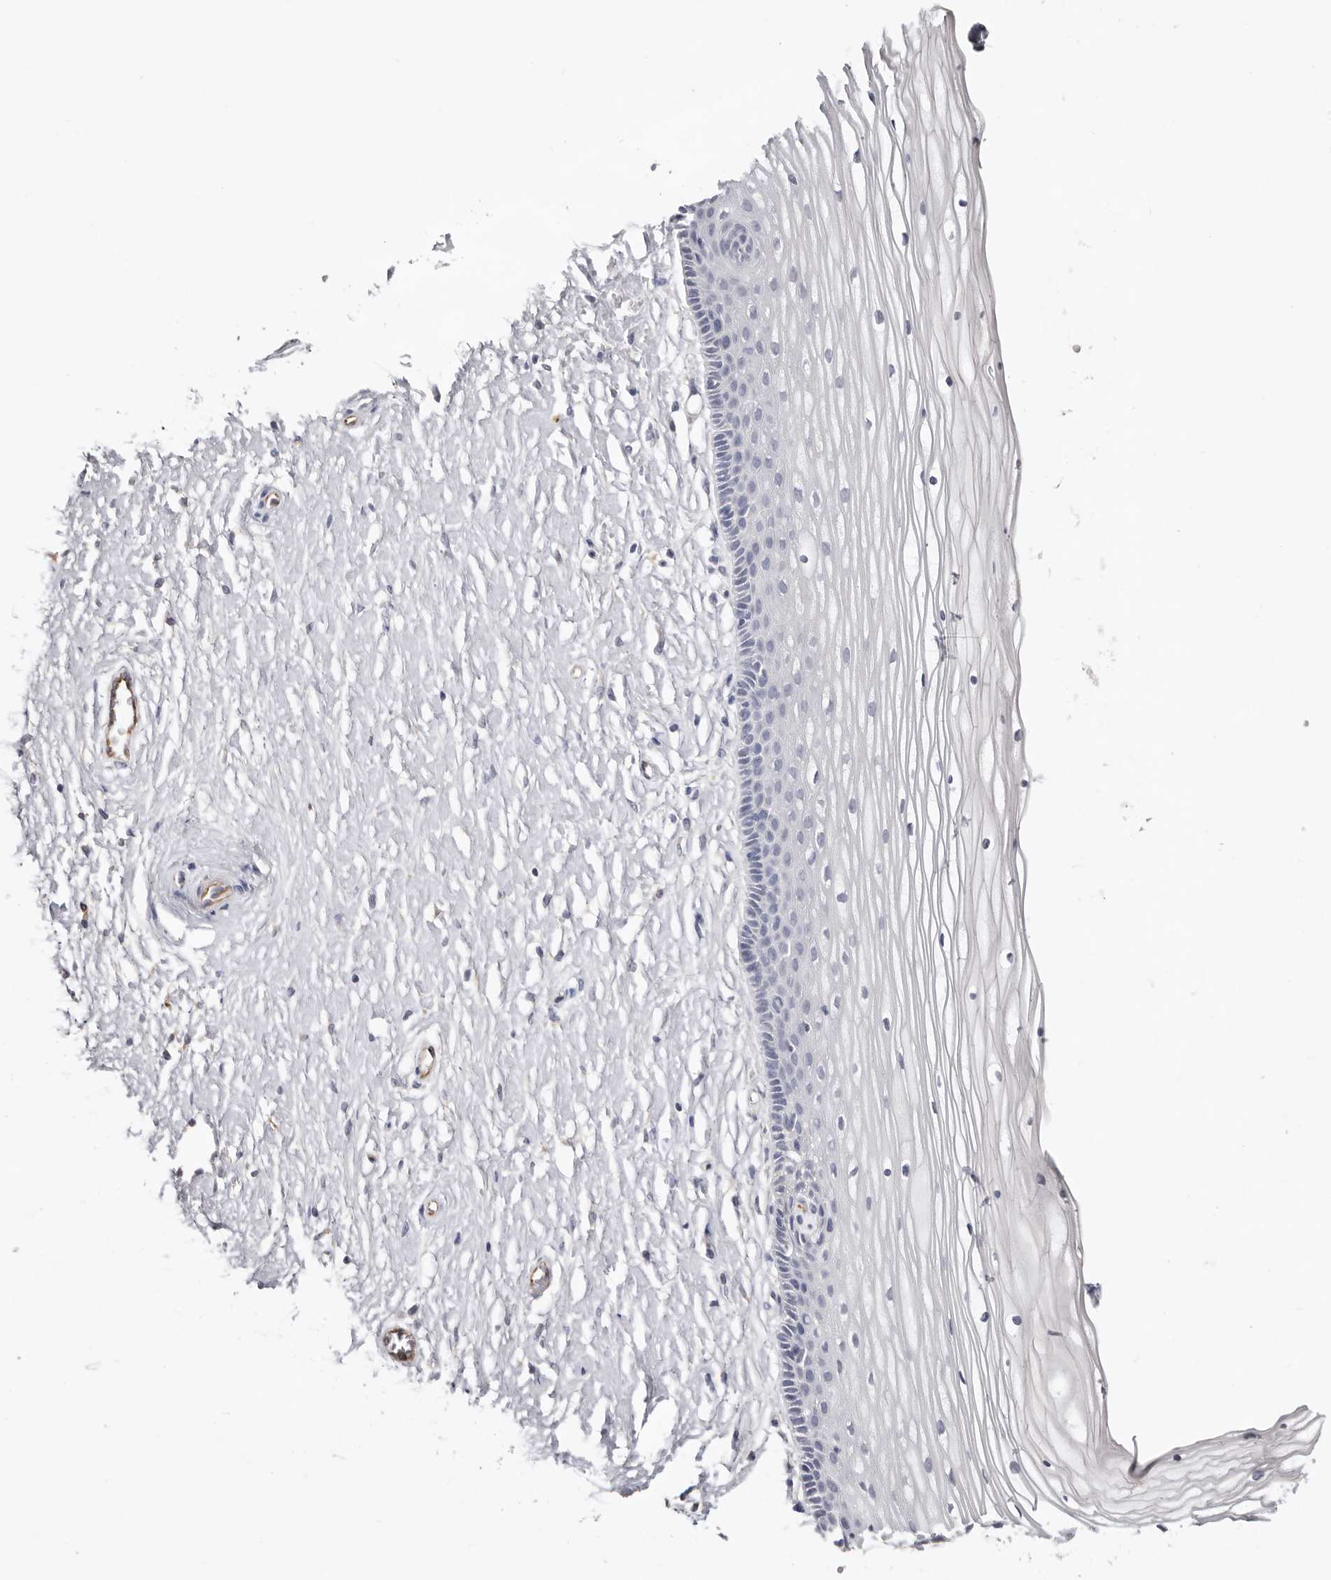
{"staining": {"intensity": "negative", "quantity": "none", "location": "none"}, "tissue": "vagina", "cell_type": "Squamous epithelial cells", "image_type": "normal", "snomed": [{"axis": "morphology", "description": "Normal tissue, NOS"}, {"axis": "topography", "description": "Vagina"}, {"axis": "topography", "description": "Cervix"}], "caption": "High magnification brightfield microscopy of benign vagina stained with DAB (3,3'-diaminobenzidine) (brown) and counterstained with hematoxylin (blue): squamous epithelial cells show no significant positivity. (Stains: DAB (3,3'-diaminobenzidine) immunohistochemistry with hematoxylin counter stain, Microscopy: brightfield microscopy at high magnification).", "gene": "PKDCC", "patient": {"sex": "female", "age": 40}}